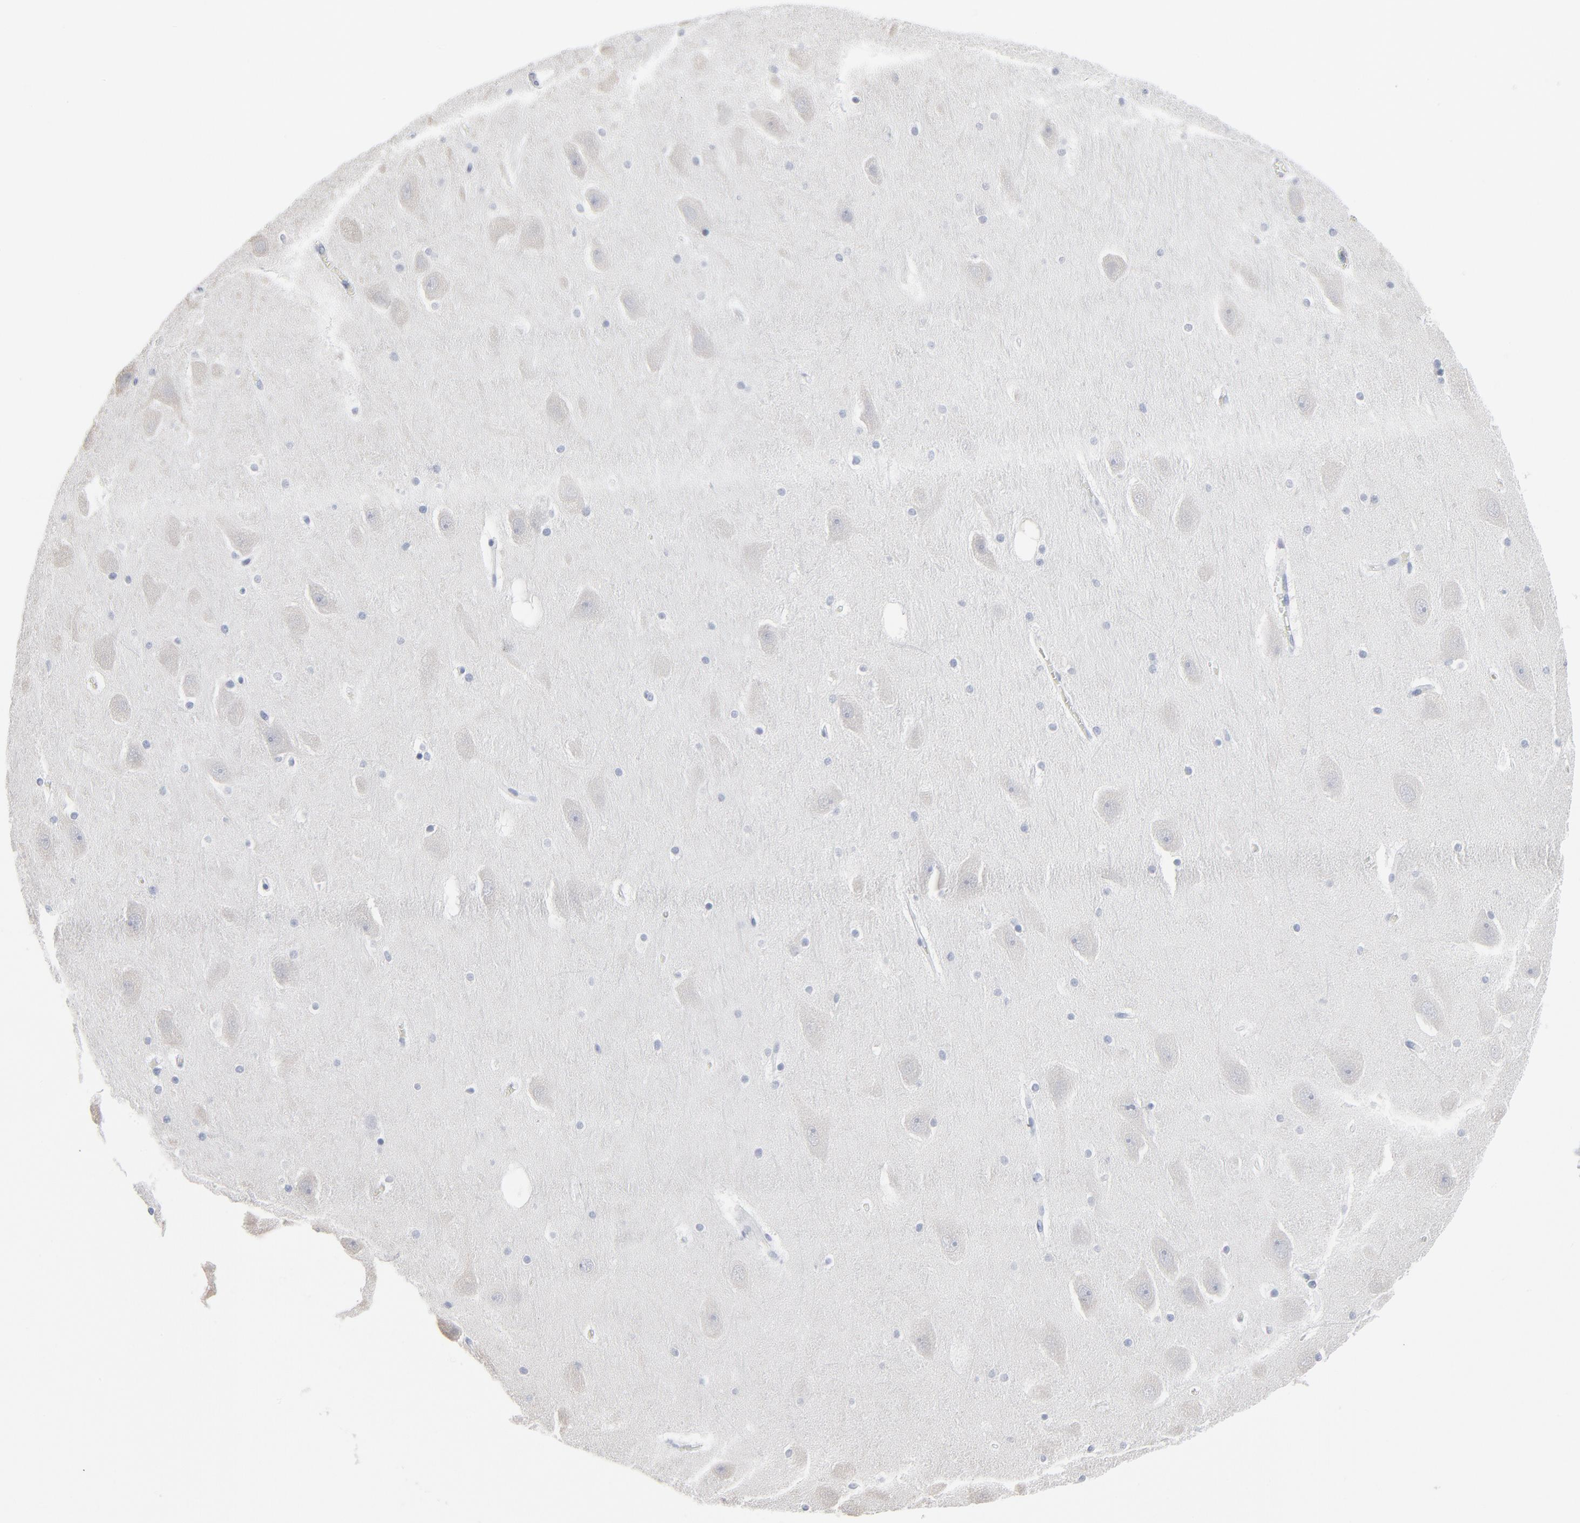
{"staining": {"intensity": "negative", "quantity": "none", "location": "none"}, "tissue": "hippocampus", "cell_type": "Glial cells", "image_type": "normal", "snomed": [{"axis": "morphology", "description": "Normal tissue, NOS"}, {"axis": "topography", "description": "Hippocampus"}], "caption": "High magnification brightfield microscopy of normal hippocampus stained with DAB (3,3'-diaminobenzidine) (brown) and counterstained with hematoxylin (blue): glial cells show no significant staining. (Stains: DAB immunohistochemistry (IHC) with hematoxylin counter stain, Microscopy: brightfield microscopy at high magnification).", "gene": "PAGE1", "patient": {"sex": "male", "age": 45}}